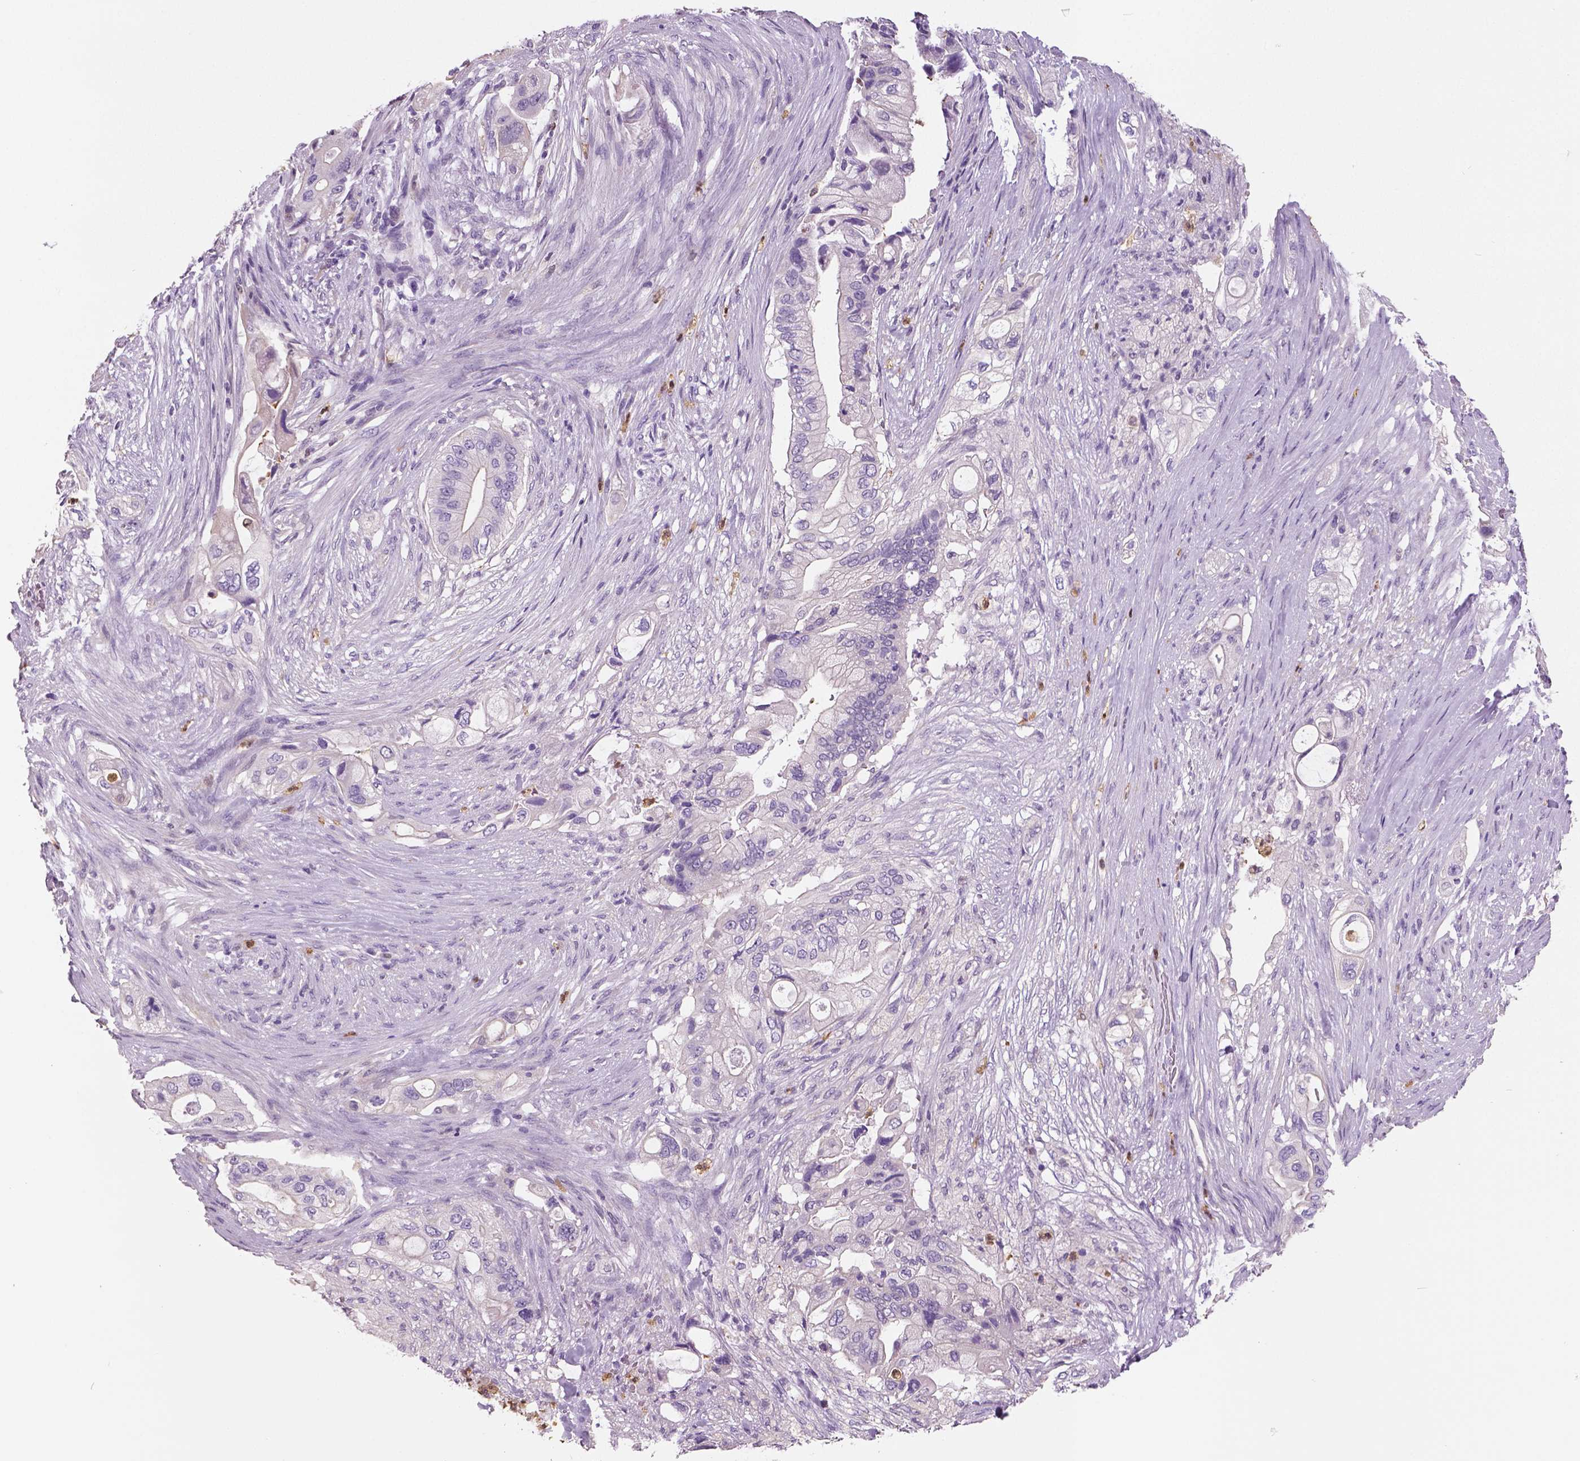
{"staining": {"intensity": "negative", "quantity": "none", "location": "none"}, "tissue": "pancreatic cancer", "cell_type": "Tumor cells", "image_type": "cancer", "snomed": [{"axis": "morphology", "description": "Adenocarcinoma, NOS"}, {"axis": "topography", "description": "Pancreas"}], "caption": "Pancreatic adenocarcinoma was stained to show a protein in brown. There is no significant expression in tumor cells.", "gene": "NECAB2", "patient": {"sex": "female", "age": 72}}